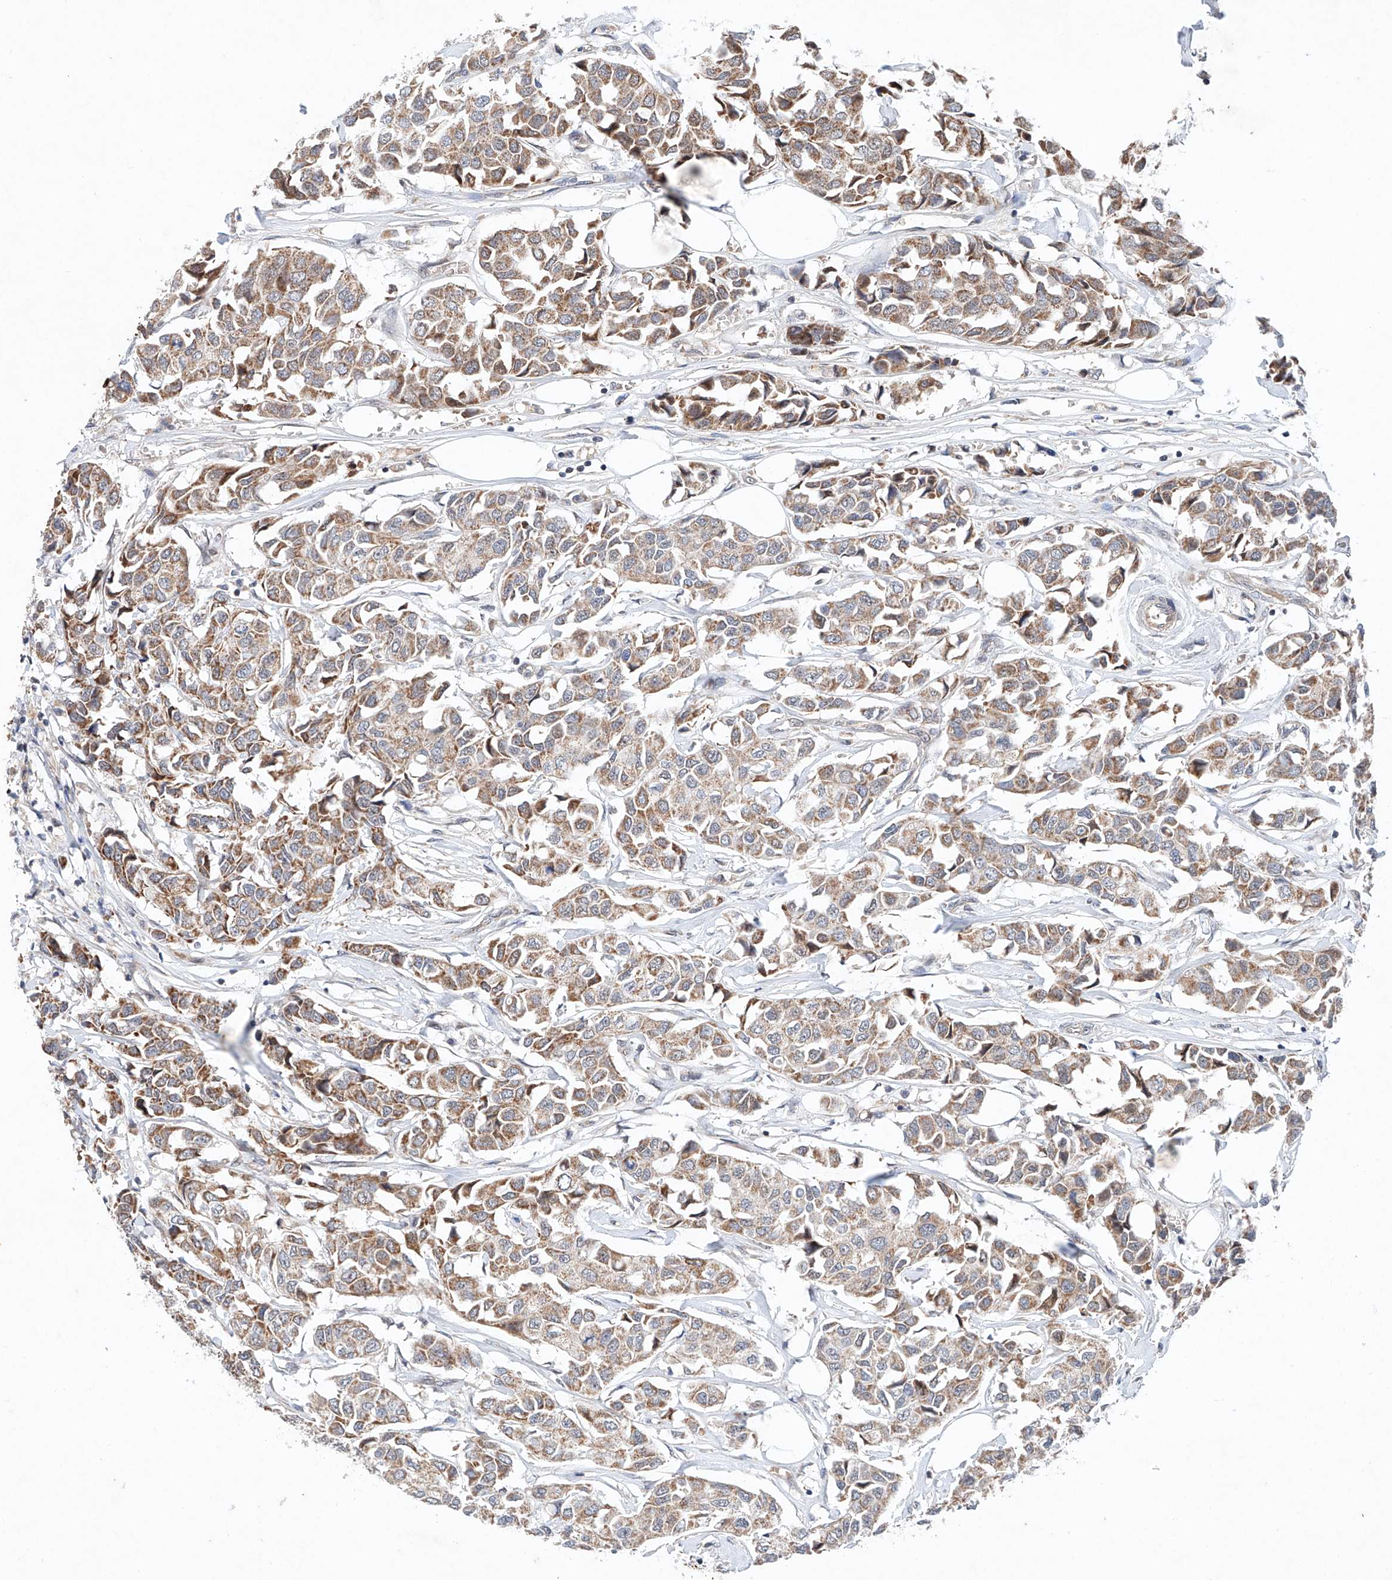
{"staining": {"intensity": "moderate", "quantity": ">75%", "location": "cytoplasmic/membranous"}, "tissue": "breast cancer", "cell_type": "Tumor cells", "image_type": "cancer", "snomed": [{"axis": "morphology", "description": "Duct carcinoma"}, {"axis": "topography", "description": "Breast"}], "caption": "IHC of breast cancer shows medium levels of moderate cytoplasmic/membranous staining in about >75% of tumor cells.", "gene": "FASTK", "patient": {"sex": "female", "age": 80}}